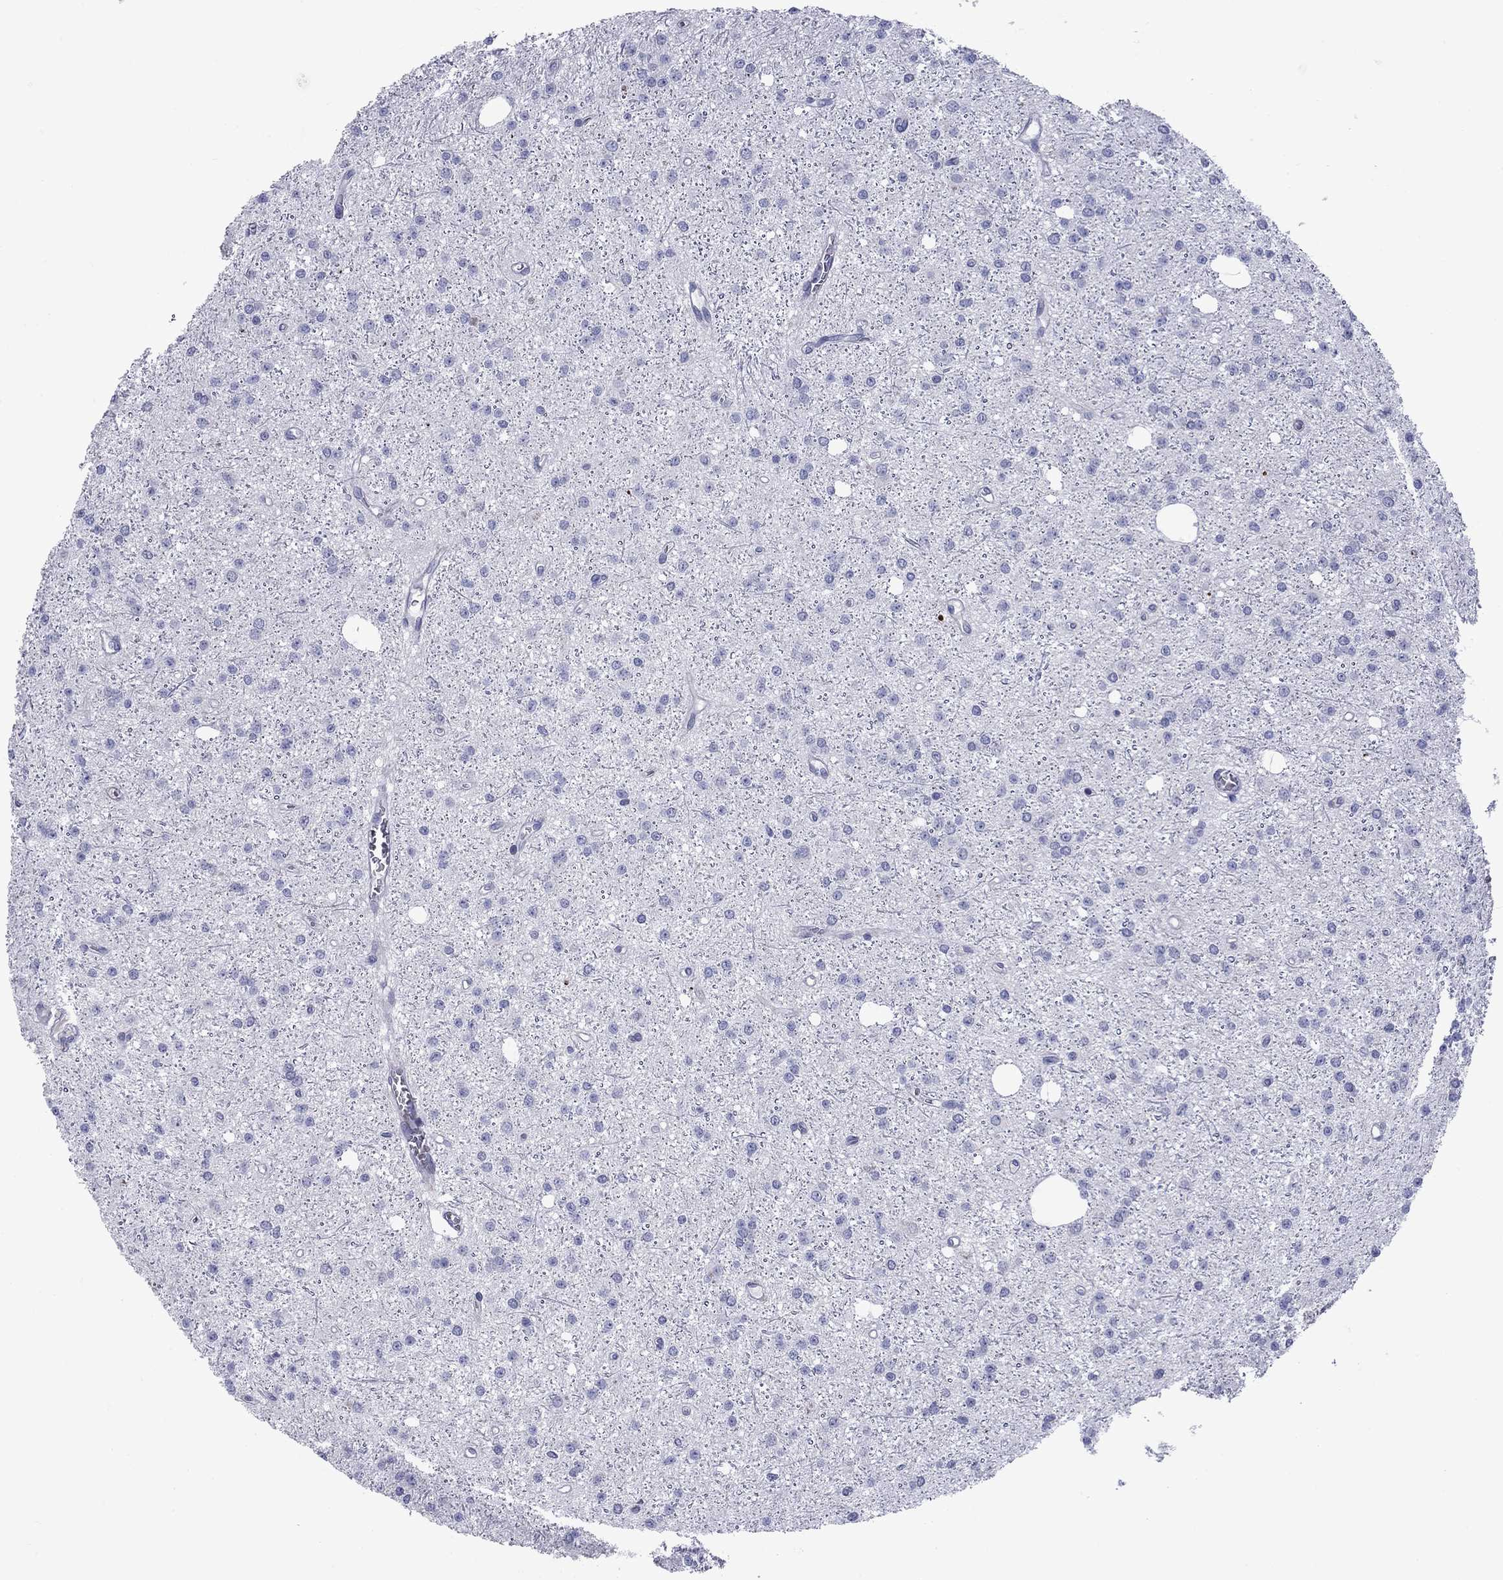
{"staining": {"intensity": "negative", "quantity": "none", "location": "none"}, "tissue": "glioma", "cell_type": "Tumor cells", "image_type": "cancer", "snomed": [{"axis": "morphology", "description": "Glioma, malignant, Low grade"}, {"axis": "topography", "description": "Brain"}], "caption": "The immunohistochemistry micrograph has no significant expression in tumor cells of malignant low-grade glioma tissue. (DAB immunohistochemistry visualized using brightfield microscopy, high magnification).", "gene": "TMPRSS11A", "patient": {"sex": "male", "age": 27}}